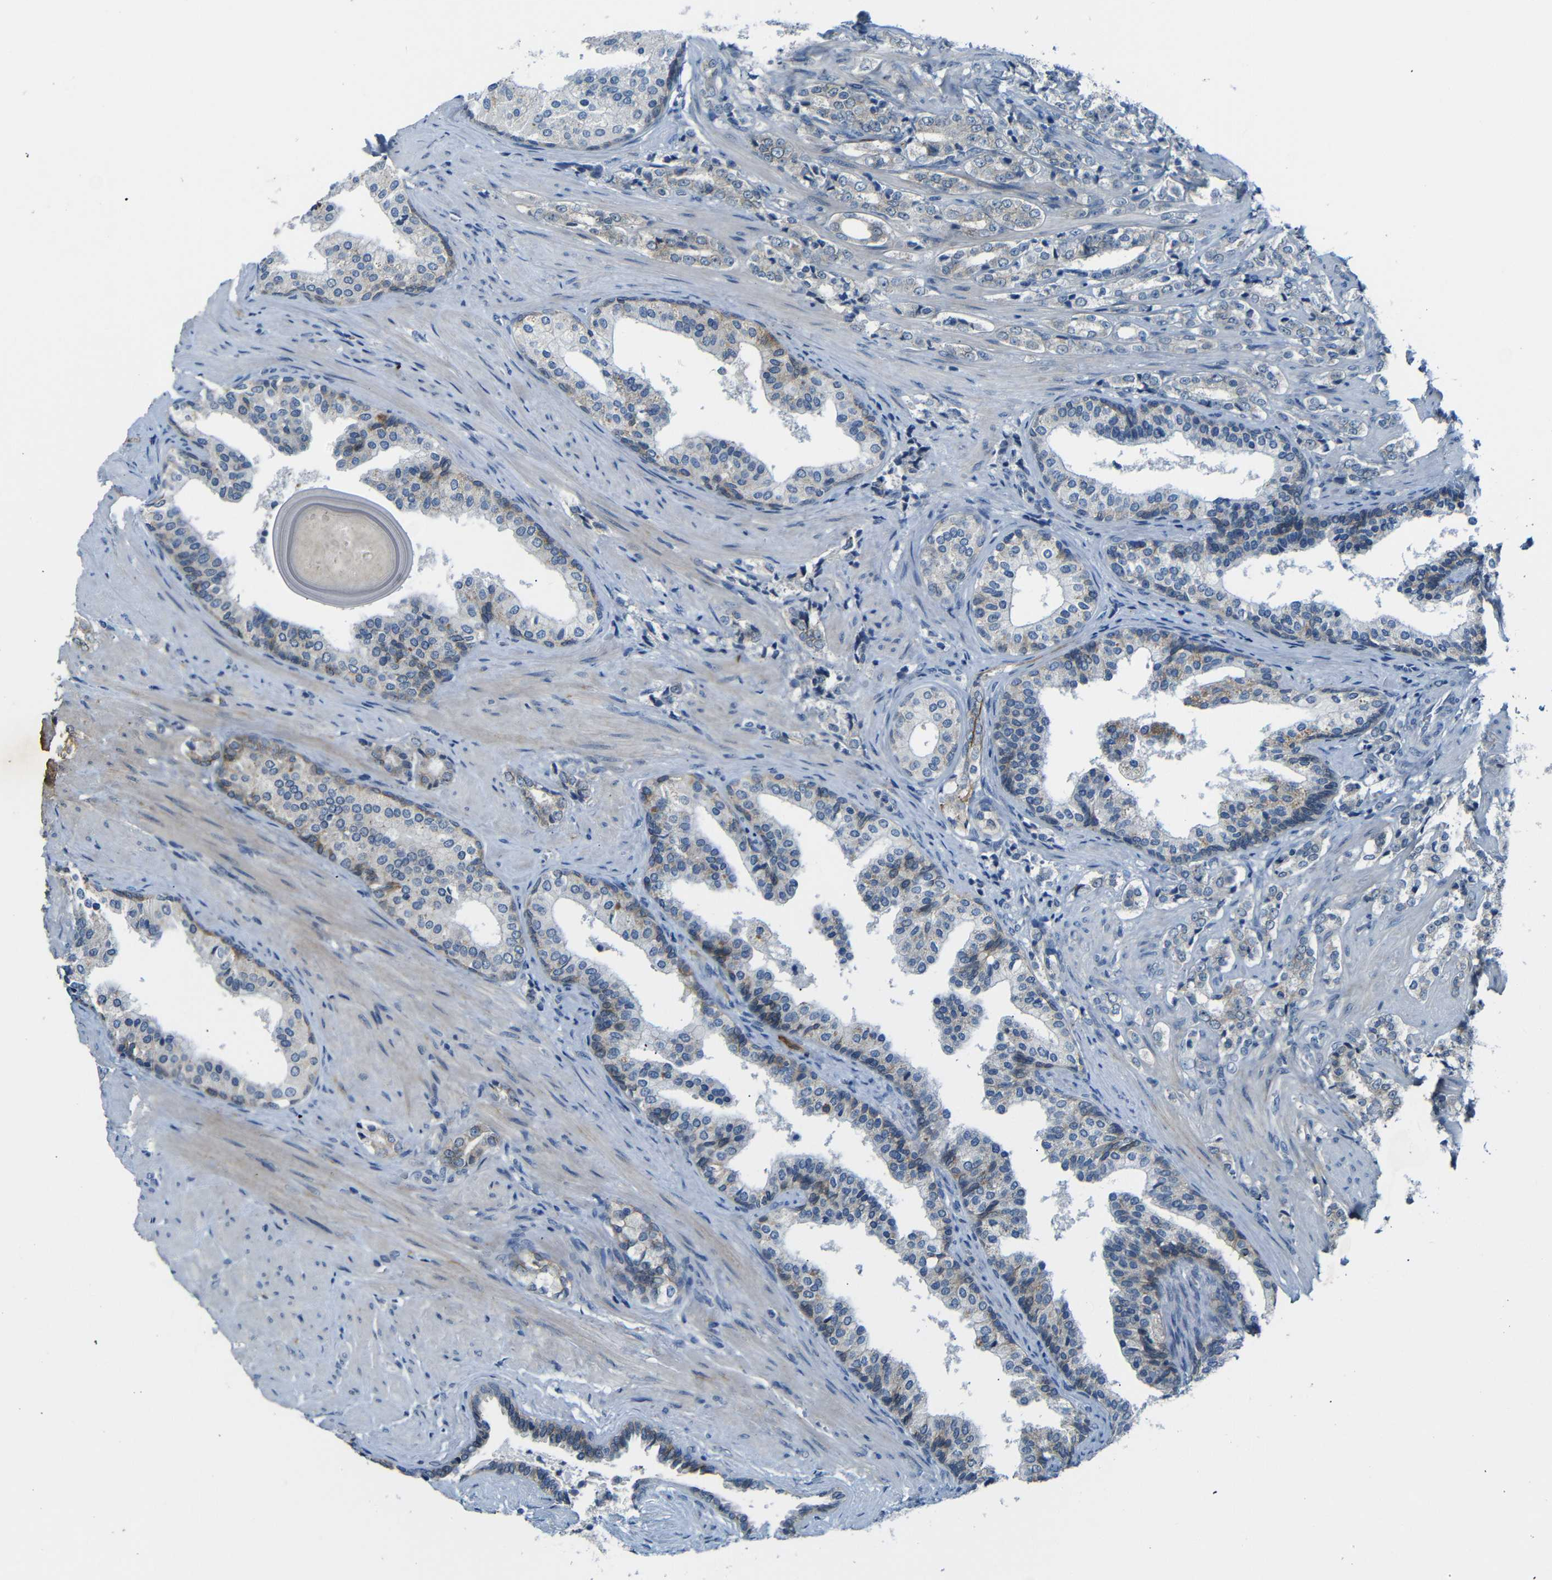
{"staining": {"intensity": "weak", "quantity": "<25%", "location": "cytoplasmic/membranous"}, "tissue": "prostate cancer", "cell_type": "Tumor cells", "image_type": "cancer", "snomed": [{"axis": "morphology", "description": "Adenocarcinoma, Low grade"}, {"axis": "topography", "description": "Prostate"}], "caption": "Image shows no significant protein staining in tumor cells of prostate cancer (low-grade adenocarcinoma).", "gene": "ANK3", "patient": {"sex": "male", "age": 60}}